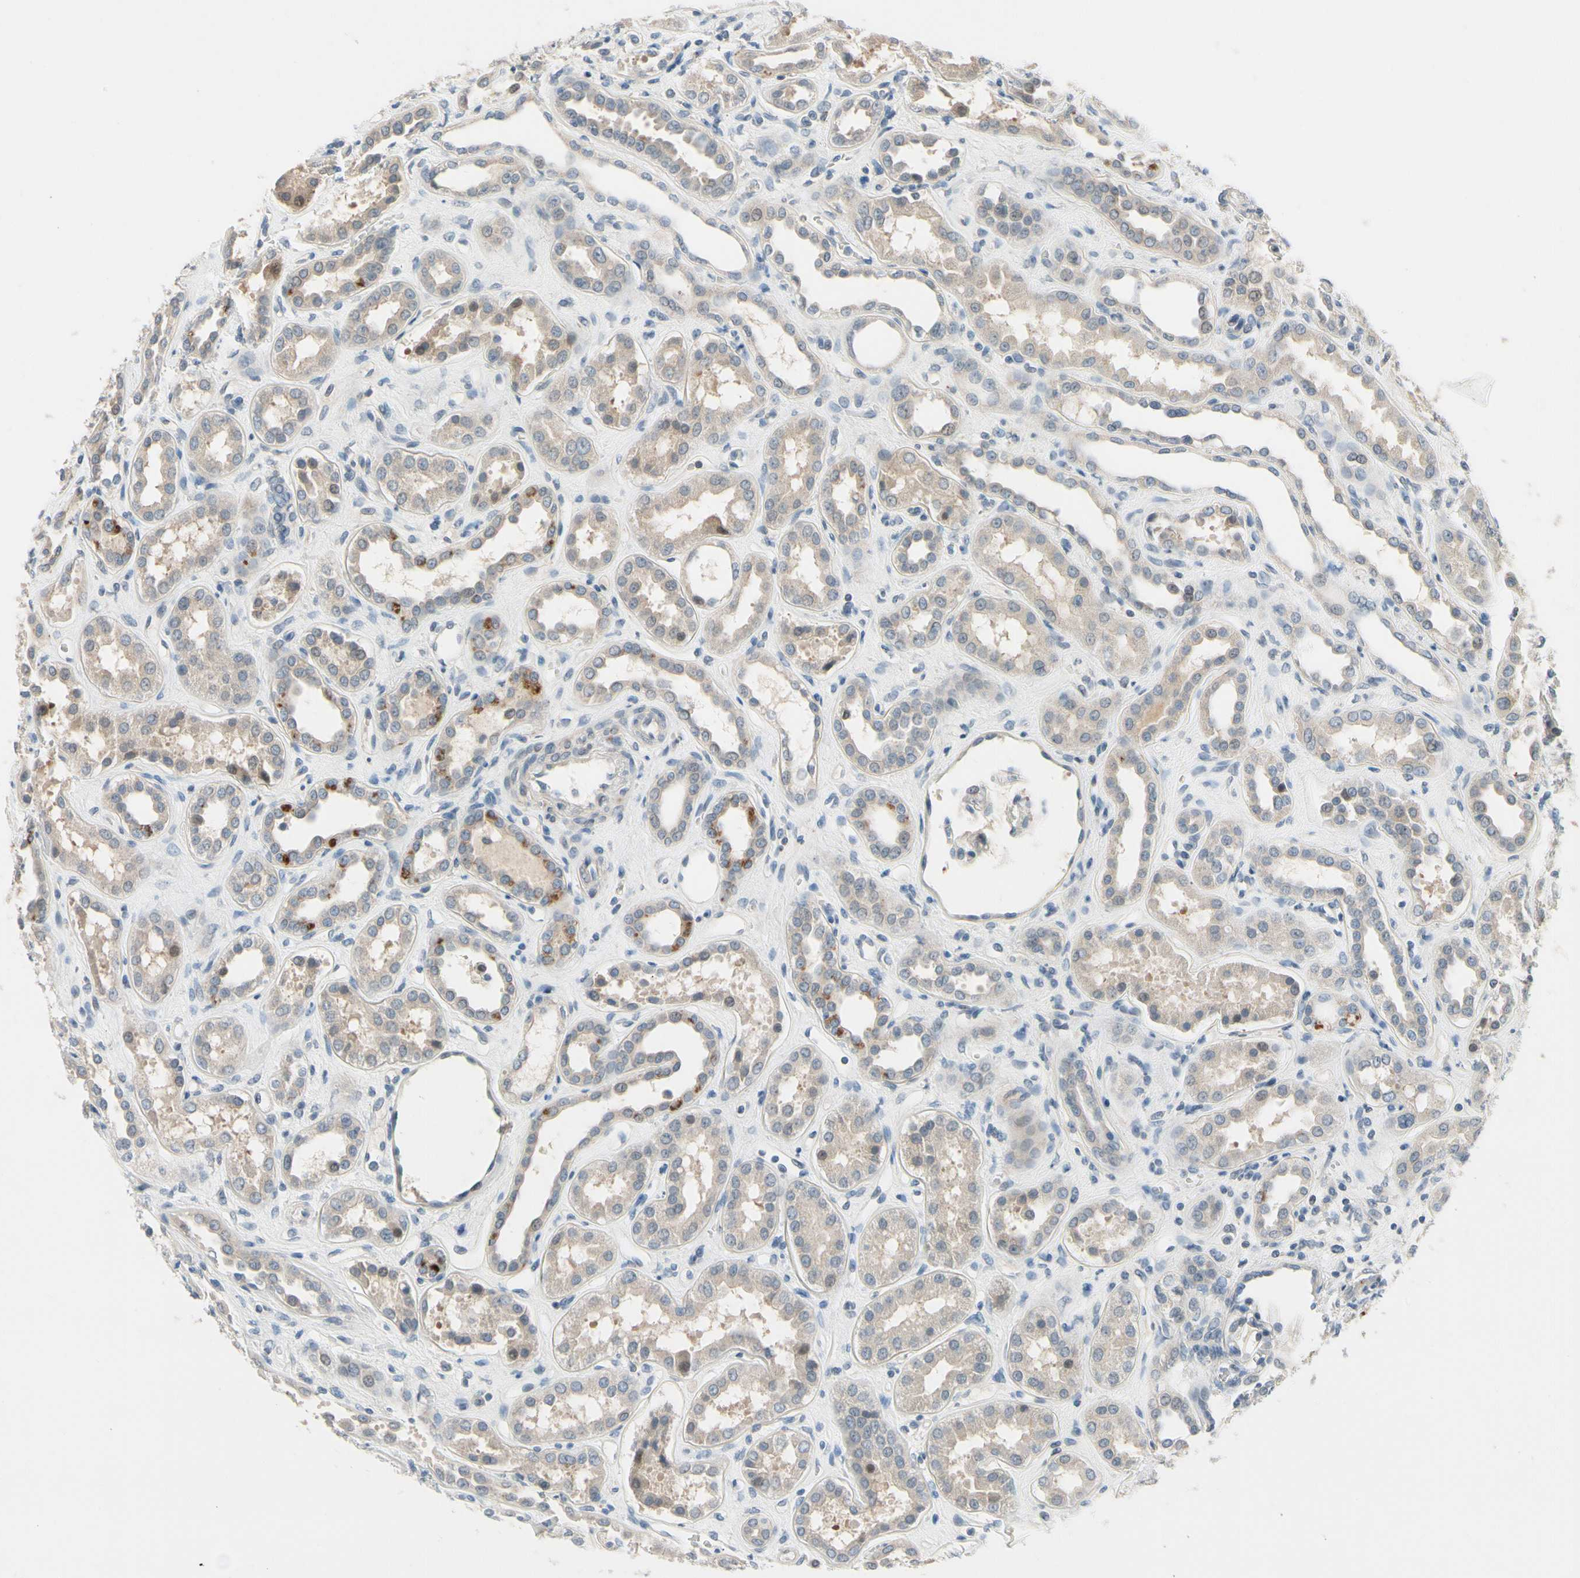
{"staining": {"intensity": "negative", "quantity": "none", "location": "none"}, "tissue": "kidney", "cell_type": "Cells in glomeruli", "image_type": "normal", "snomed": [{"axis": "morphology", "description": "Normal tissue, NOS"}, {"axis": "topography", "description": "Kidney"}], "caption": "Kidney was stained to show a protein in brown. There is no significant positivity in cells in glomeruli. (IHC, brightfield microscopy, high magnification).", "gene": "SLC27A6", "patient": {"sex": "male", "age": 59}}